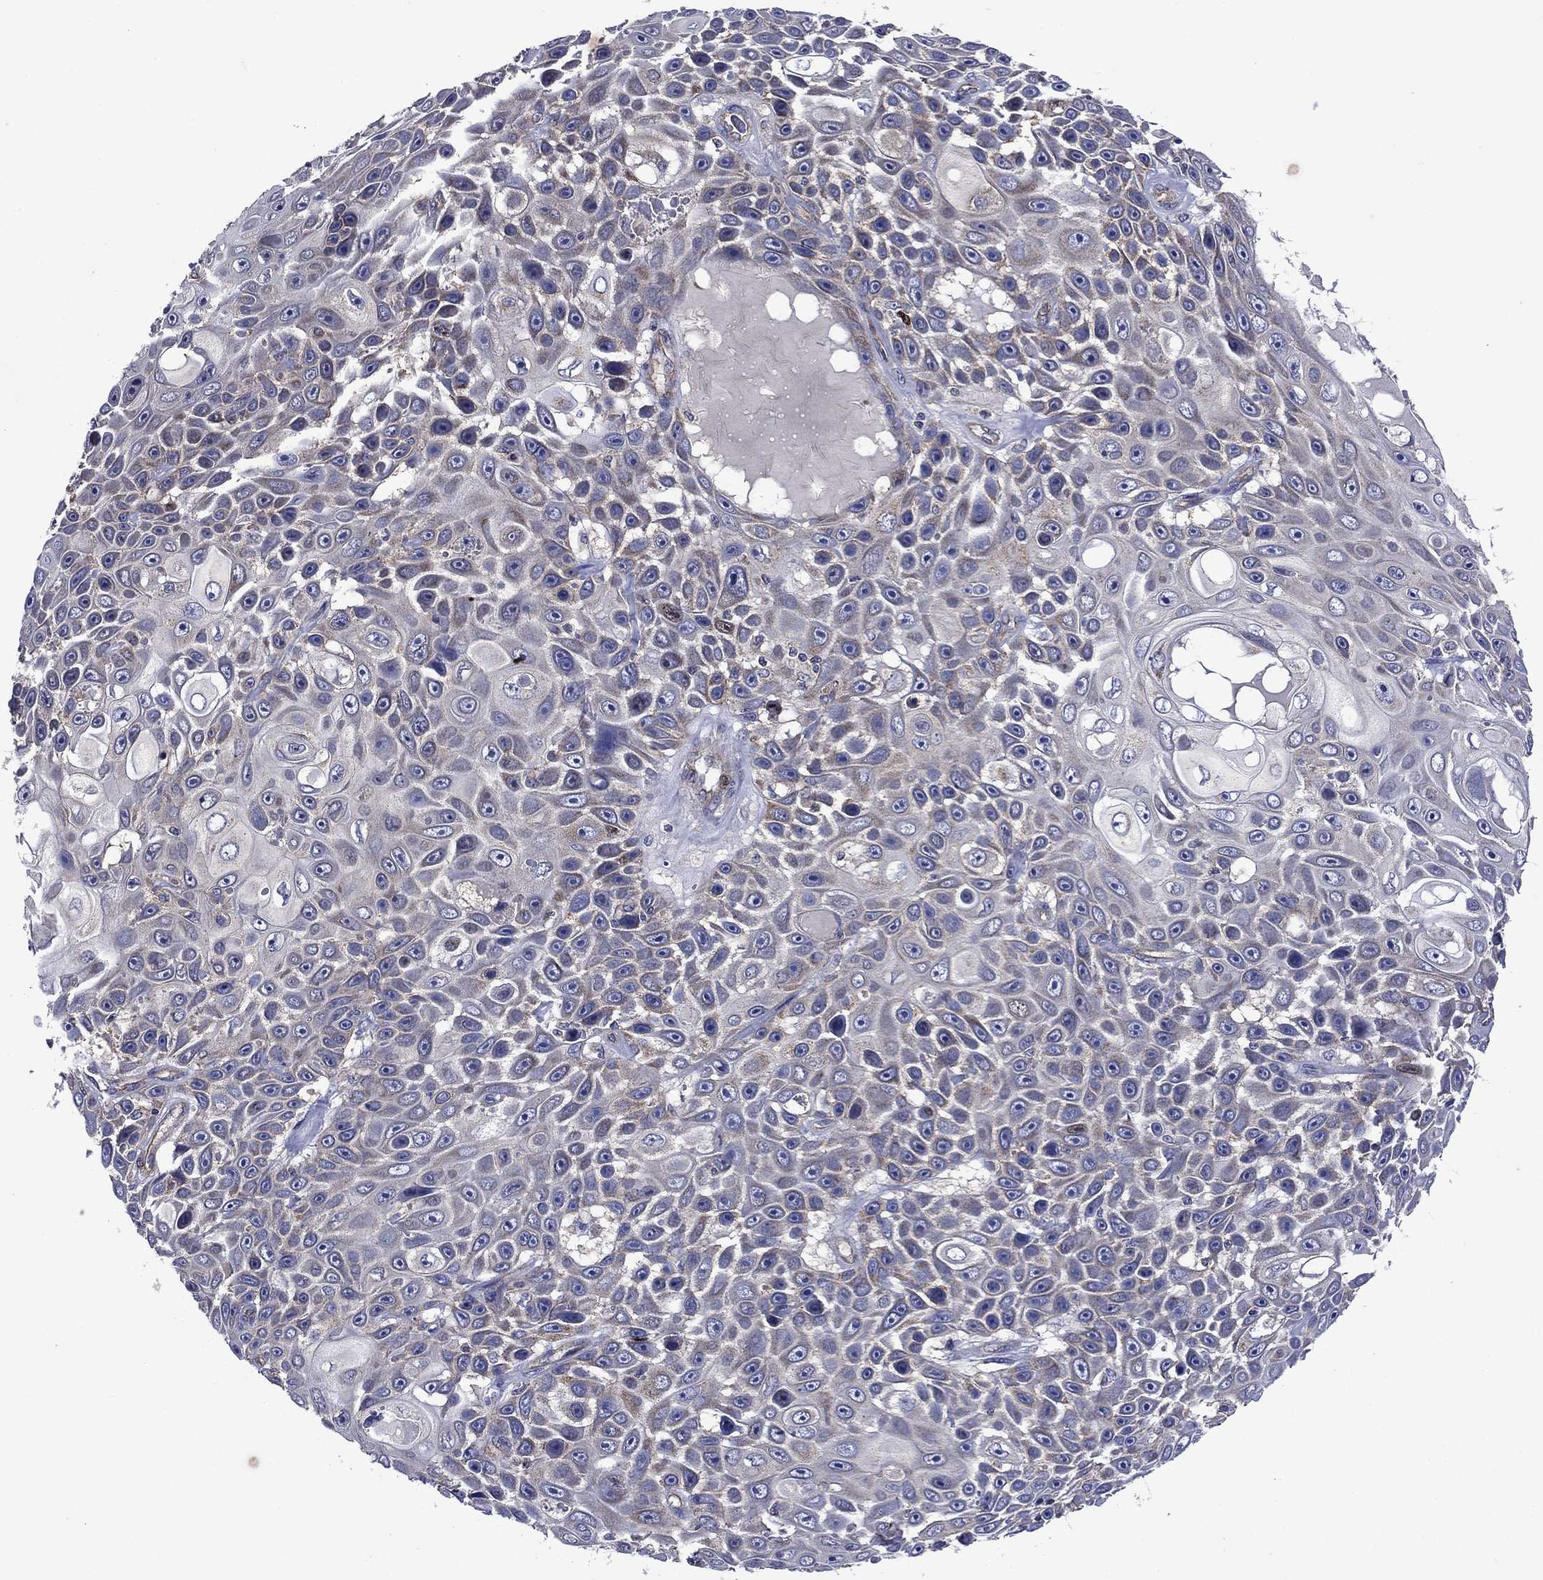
{"staining": {"intensity": "weak", "quantity": "<25%", "location": "cytoplasmic/membranous"}, "tissue": "skin cancer", "cell_type": "Tumor cells", "image_type": "cancer", "snomed": [{"axis": "morphology", "description": "Squamous cell carcinoma, NOS"}, {"axis": "topography", "description": "Skin"}], "caption": "Tumor cells show no significant protein staining in skin cancer.", "gene": "KIF22", "patient": {"sex": "male", "age": 82}}